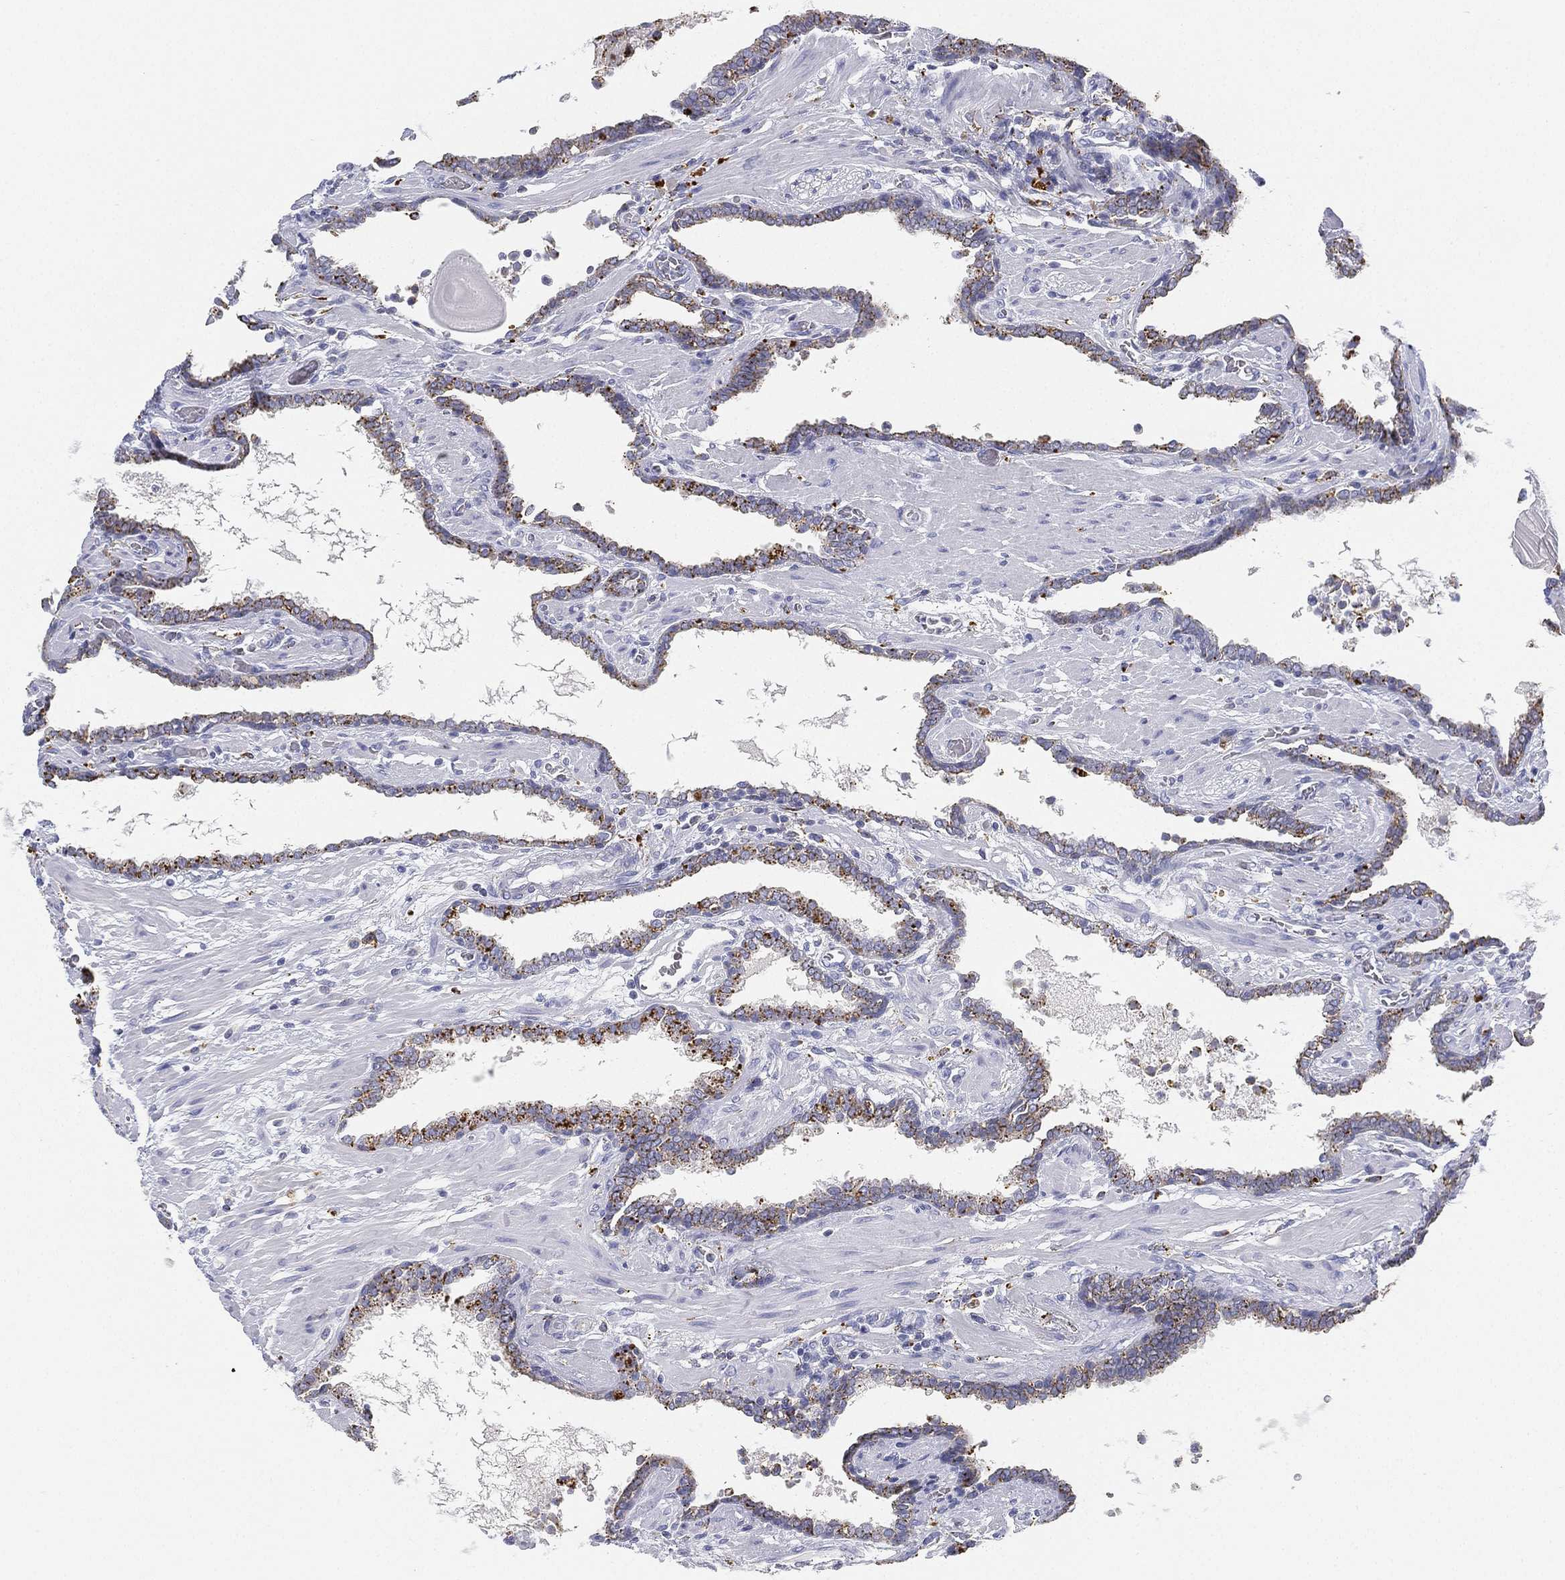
{"staining": {"intensity": "moderate", "quantity": "25%-75%", "location": "cytoplasmic/membranous"}, "tissue": "prostate cancer", "cell_type": "Tumor cells", "image_type": "cancer", "snomed": [{"axis": "morphology", "description": "Adenocarcinoma, Low grade"}, {"axis": "topography", "description": "Prostate"}], "caption": "Prostate low-grade adenocarcinoma stained with DAB IHC demonstrates medium levels of moderate cytoplasmic/membranous positivity in approximately 25%-75% of tumor cells.", "gene": "NPC2", "patient": {"sex": "male", "age": 69}}